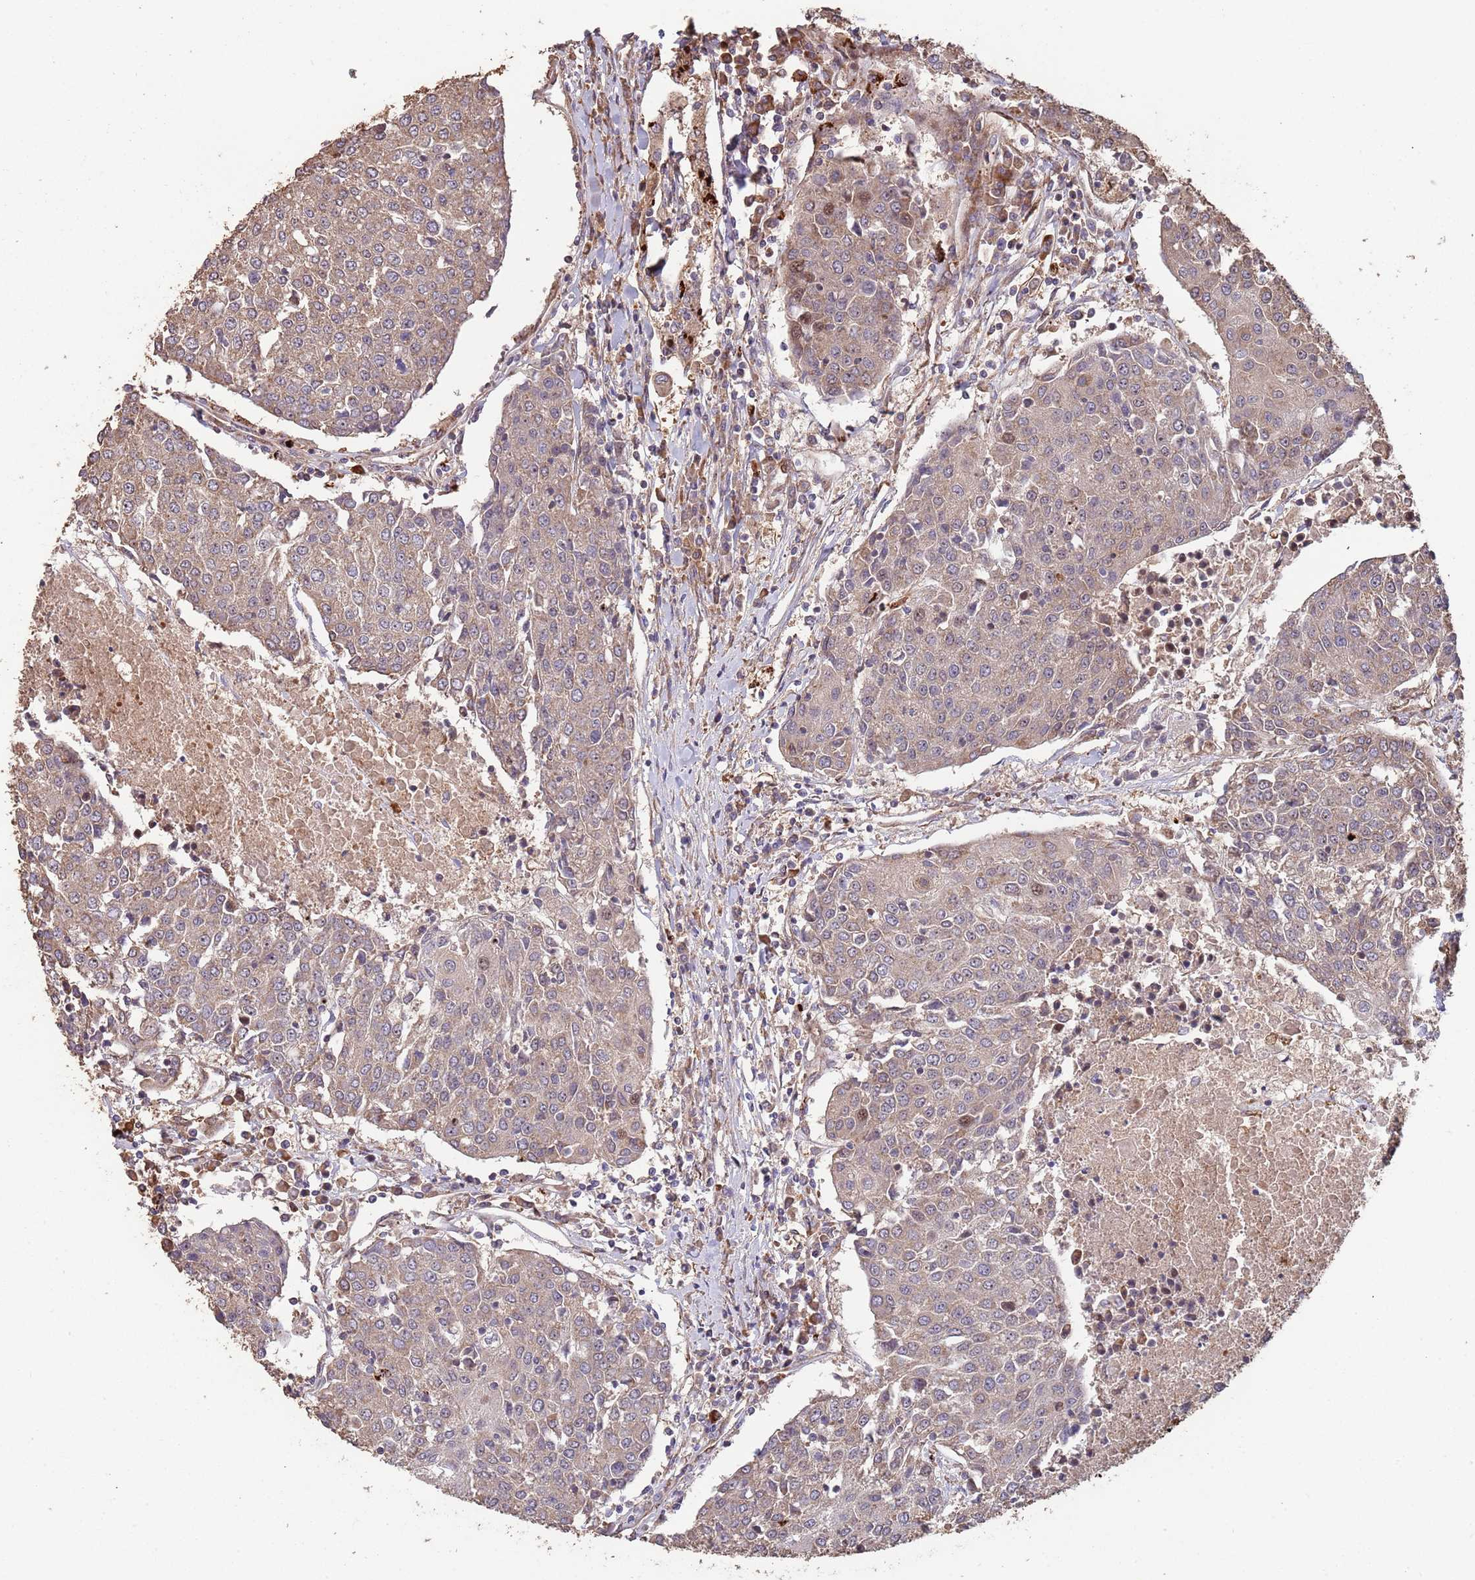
{"staining": {"intensity": "weak", "quantity": "<25%", "location": "cytoplasmic/membranous"}, "tissue": "urothelial cancer", "cell_type": "Tumor cells", "image_type": "cancer", "snomed": [{"axis": "morphology", "description": "Urothelial carcinoma, High grade"}, {"axis": "topography", "description": "Urinary bladder"}], "caption": "Tumor cells show no significant protein expression in urothelial cancer.", "gene": "ZNF428", "patient": {"sex": "female", "age": 85}}